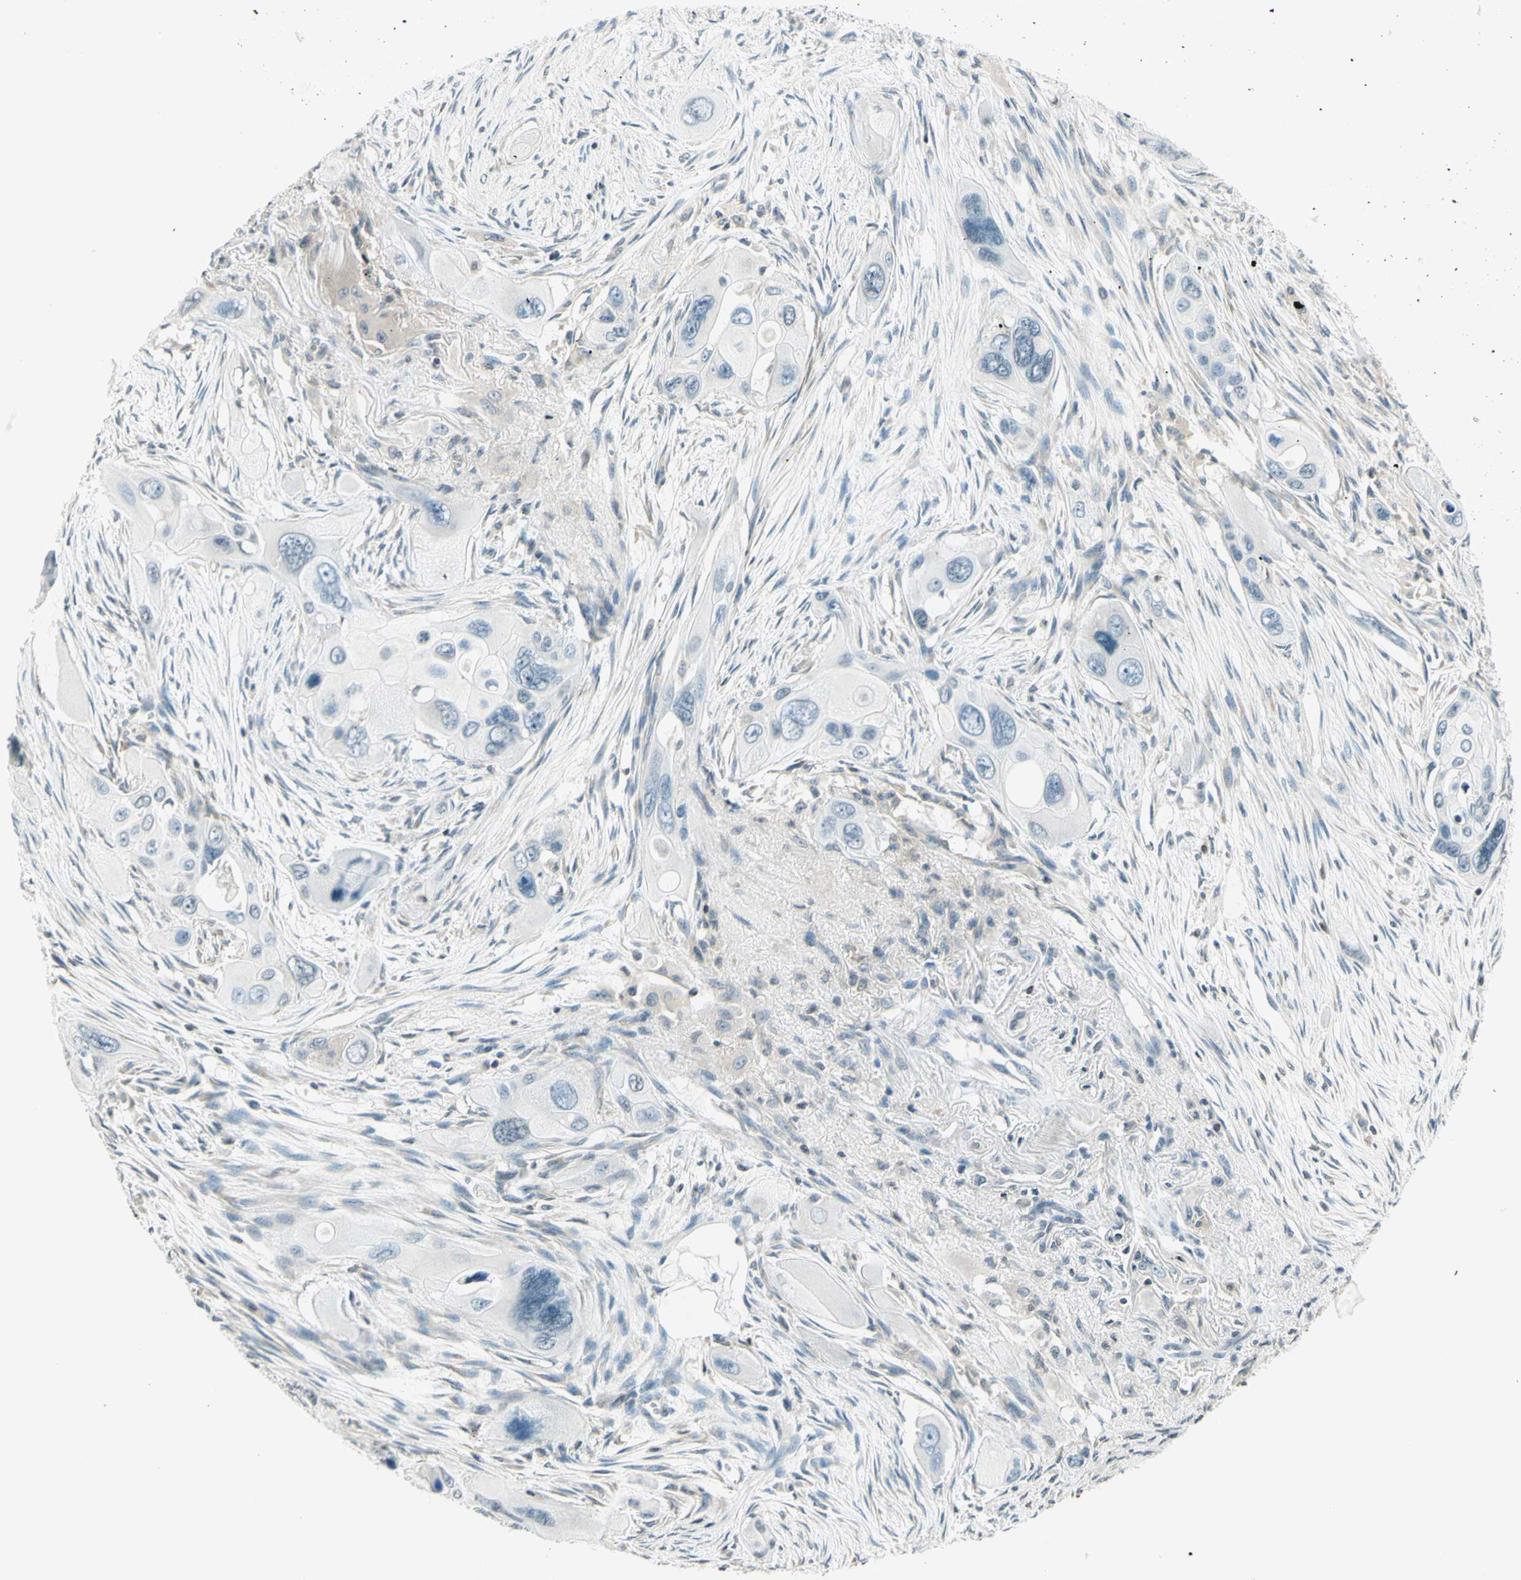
{"staining": {"intensity": "negative", "quantity": "none", "location": "none"}, "tissue": "pancreatic cancer", "cell_type": "Tumor cells", "image_type": "cancer", "snomed": [{"axis": "morphology", "description": "Adenocarcinoma, NOS"}, {"axis": "topography", "description": "Pancreas"}], "caption": "Immunohistochemistry micrograph of pancreatic cancer stained for a protein (brown), which shows no staining in tumor cells.", "gene": "WIPF1", "patient": {"sex": "male", "age": 73}}